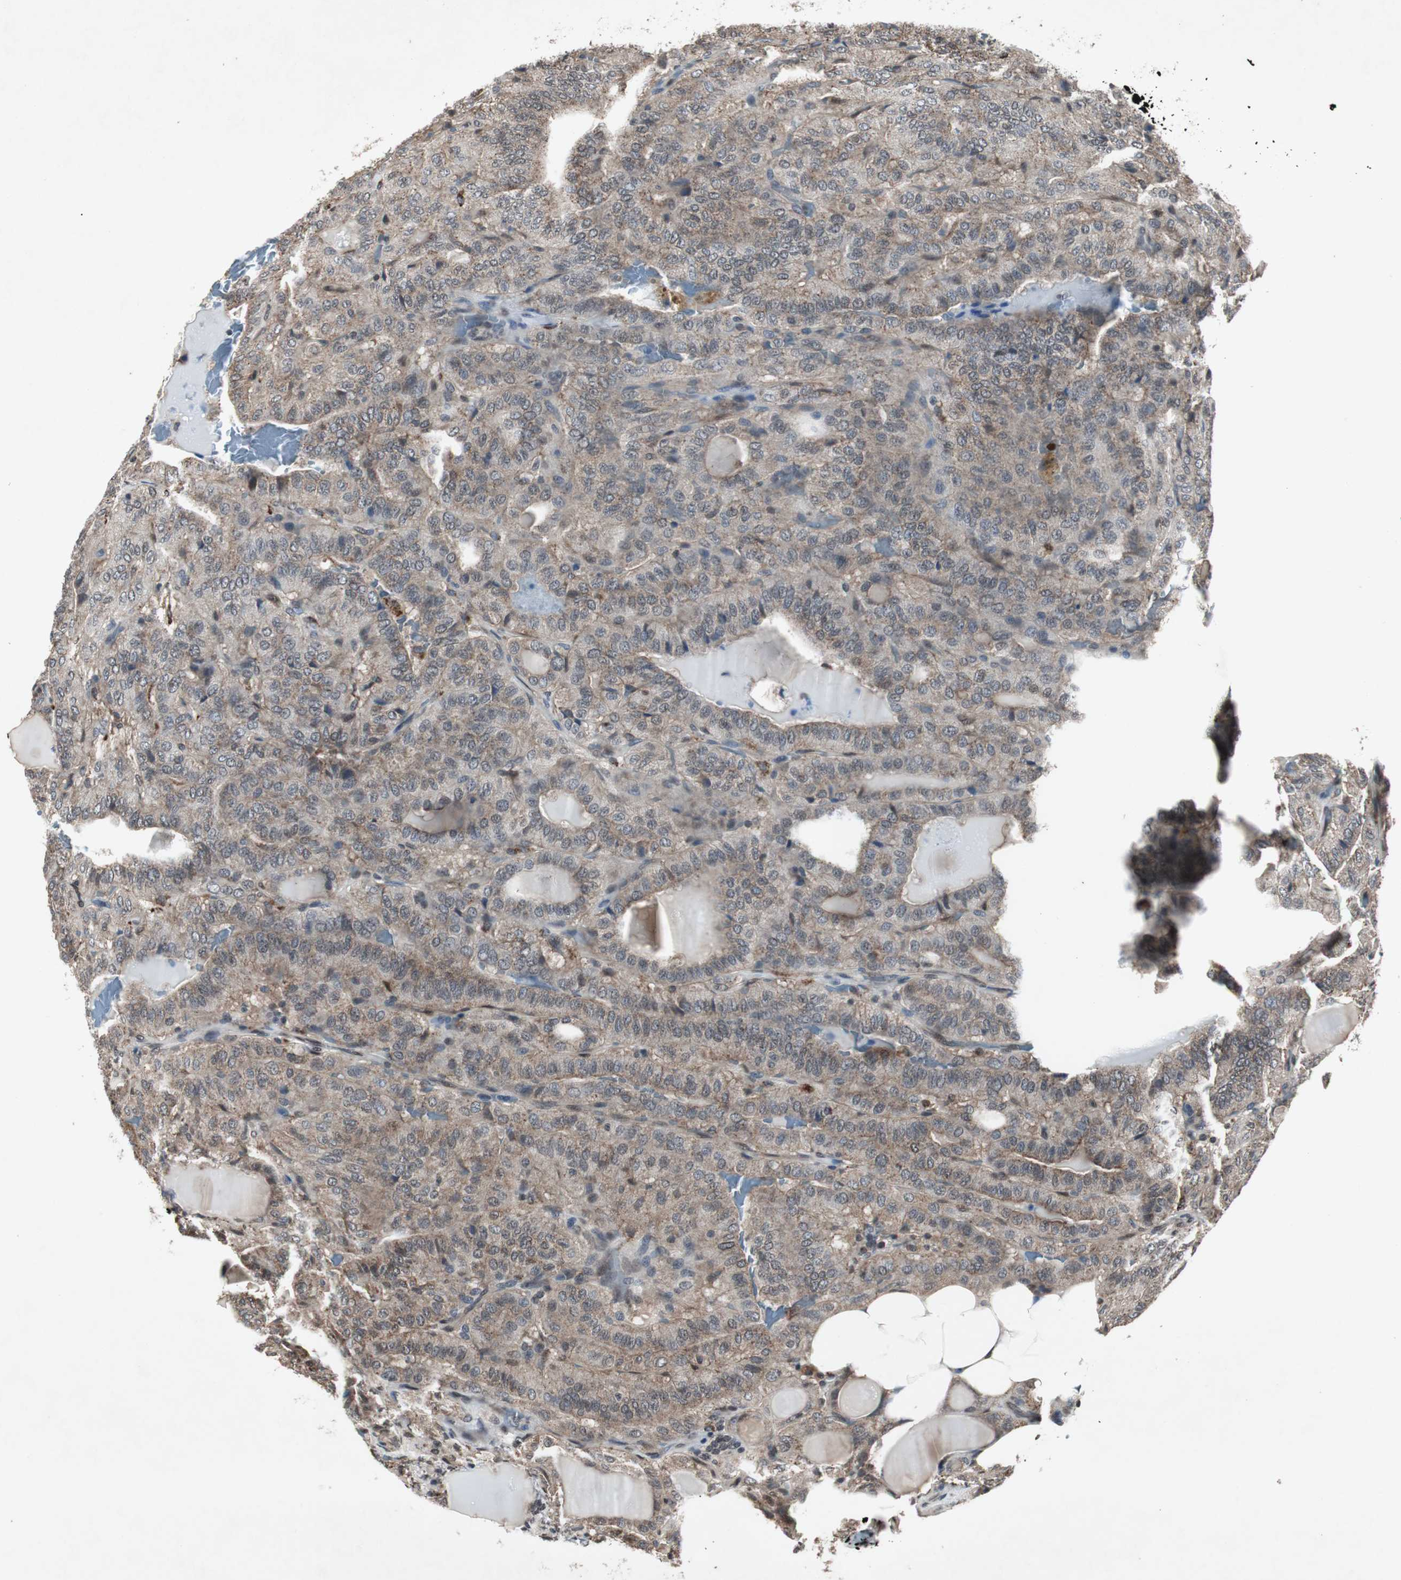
{"staining": {"intensity": "weak", "quantity": ">75%", "location": "cytoplasmic/membranous"}, "tissue": "thyroid cancer", "cell_type": "Tumor cells", "image_type": "cancer", "snomed": [{"axis": "morphology", "description": "Papillary adenocarcinoma, NOS"}, {"axis": "topography", "description": "Thyroid gland"}], "caption": "The photomicrograph exhibits immunohistochemical staining of thyroid cancer. There is weak cytoplasmic/membranous positivity is present in about >75% of tumor cells.", "gene": "SMAD1", "patient": {"sex": "male", "age": 77}}